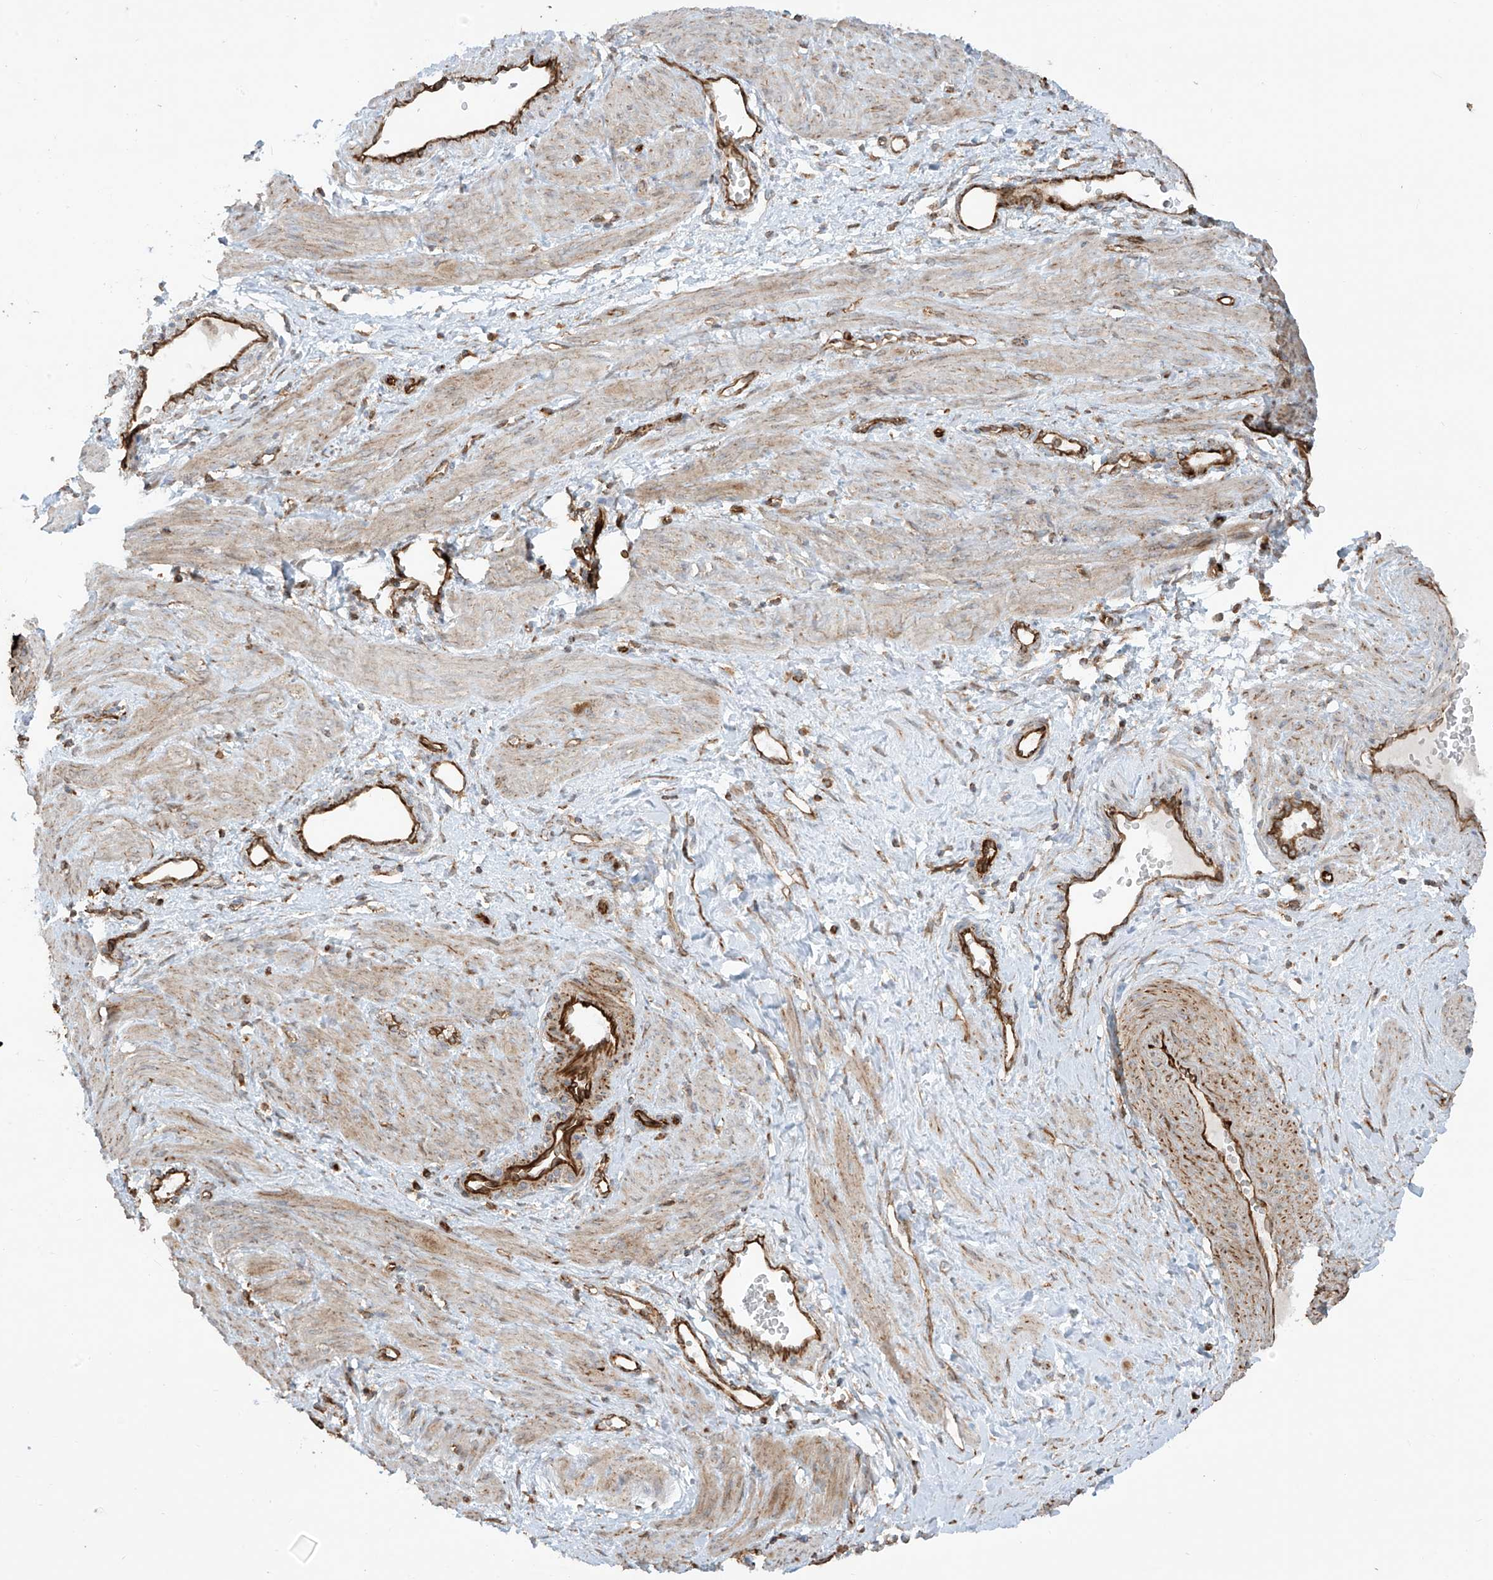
{"staining": {"intensity": "weak", "quantity": "<25%", "location": "cytoplasmic/membranous"}, "tissue": "smooth muscle", "cell_type": "Smooth muscle cells", "image_type": "normal", "snomed": [{"axis": "morphology", "description": "Normal tissue, NOS"}, {"axis": "topography", "description": "Endometrium"}], "caption": "This is a image of IHC staining of unremarkable smooth muscle, which shows no expression in smooth muscle cells.", "gene": "EIF5B", "patient": {"sex": "female", "age": 33}}